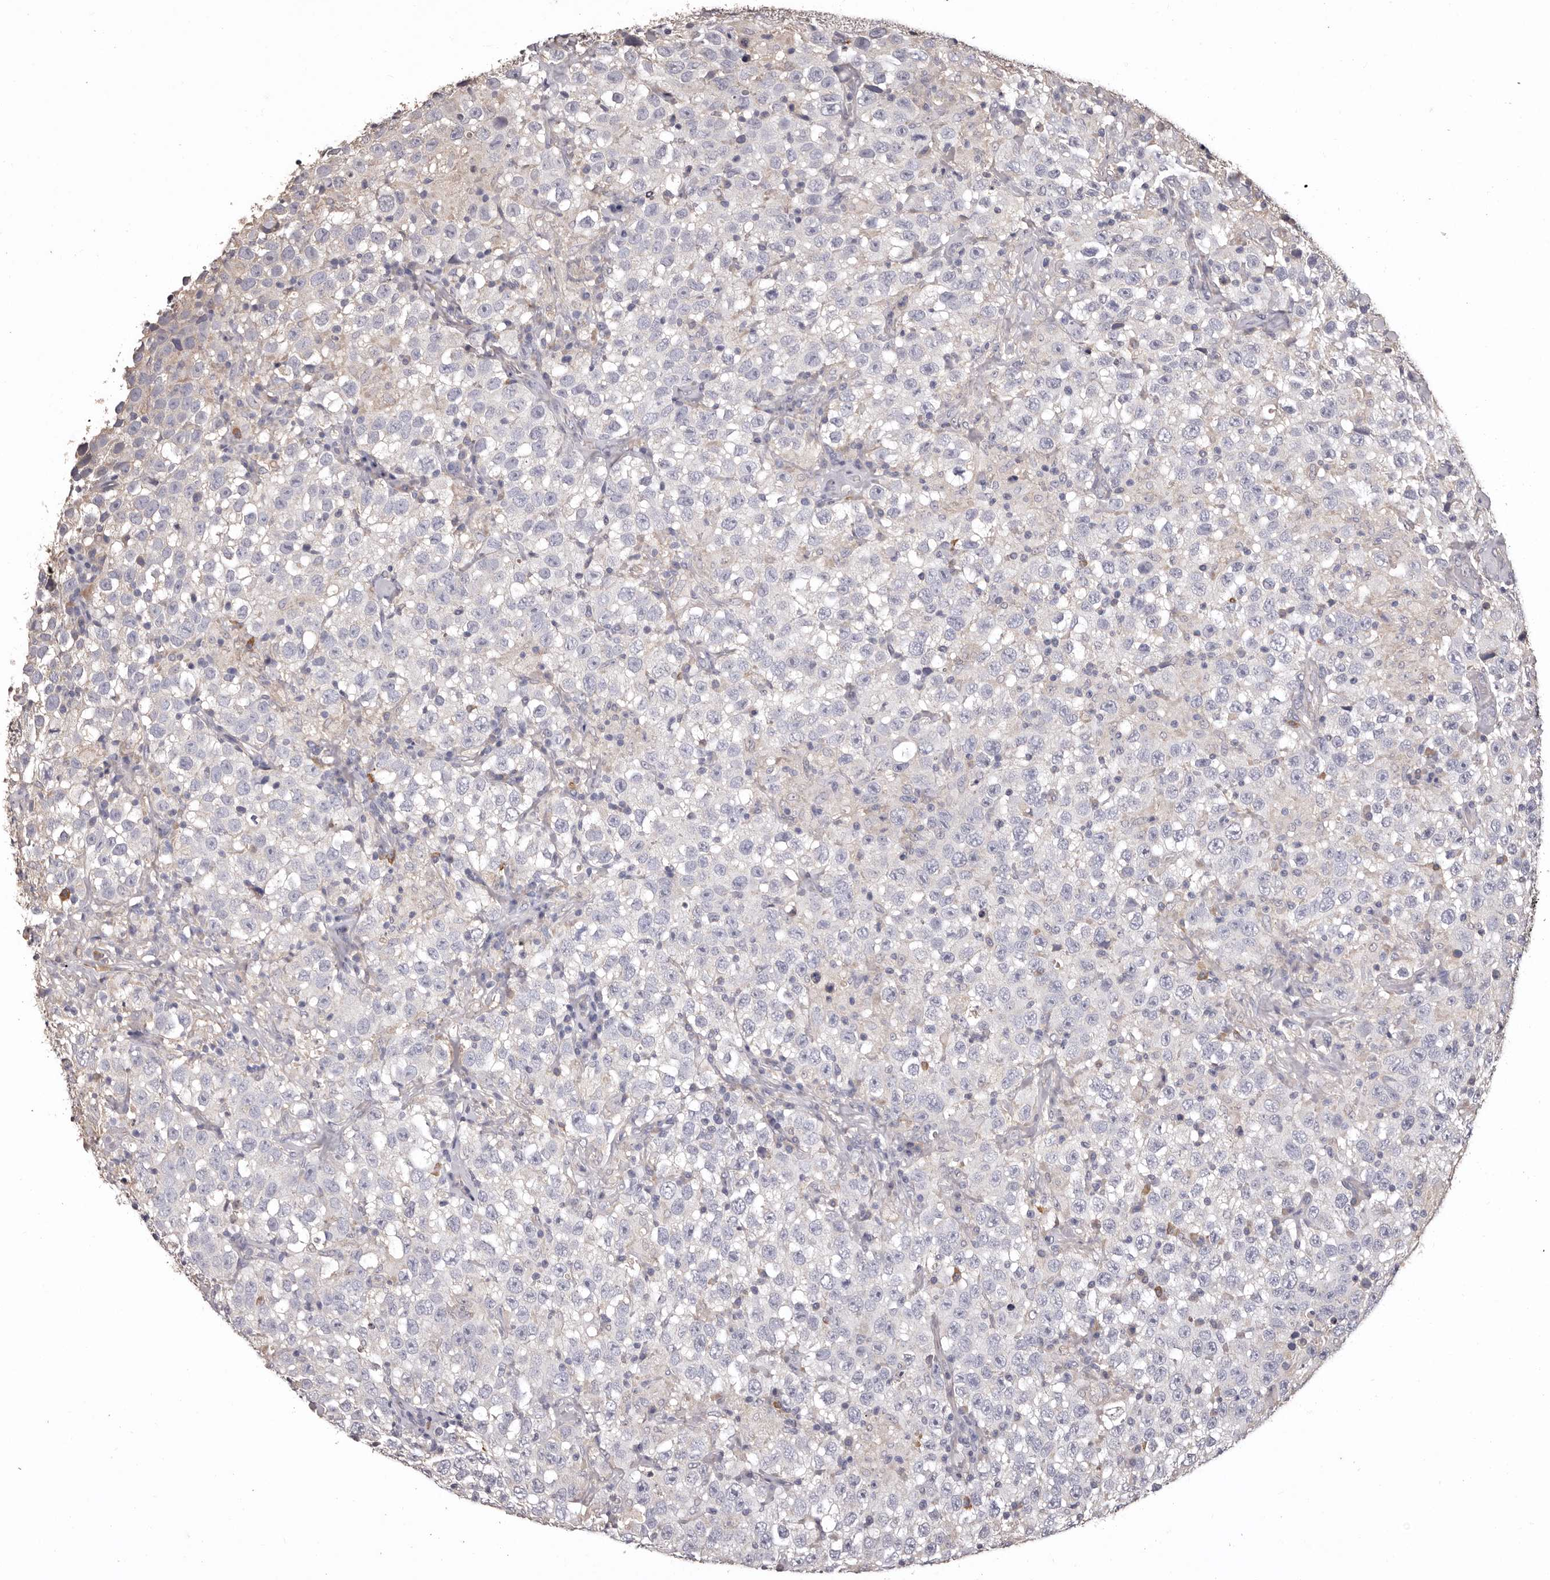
{"staining": {"intensity": "negative", "quantity": "none", "location": "none"}, "tissue": "testis cancer", "cell_type": "Tumor cells", "image_type": "cancer", "snomed": [{"axis": "morphology", "description": "Seminoma, NOS"}, {"axis": "topography", "description": "Testis"}], "caption": "Immunohistochemistry image of neoplastic tissue: testis cancer (seminoma) stained with DAB (3,3'-diaminobenzidine) displays no significant protein staining in tumor cells.", "gene": "ETNK1", "patient": {"sex": "male", "age": 41}}